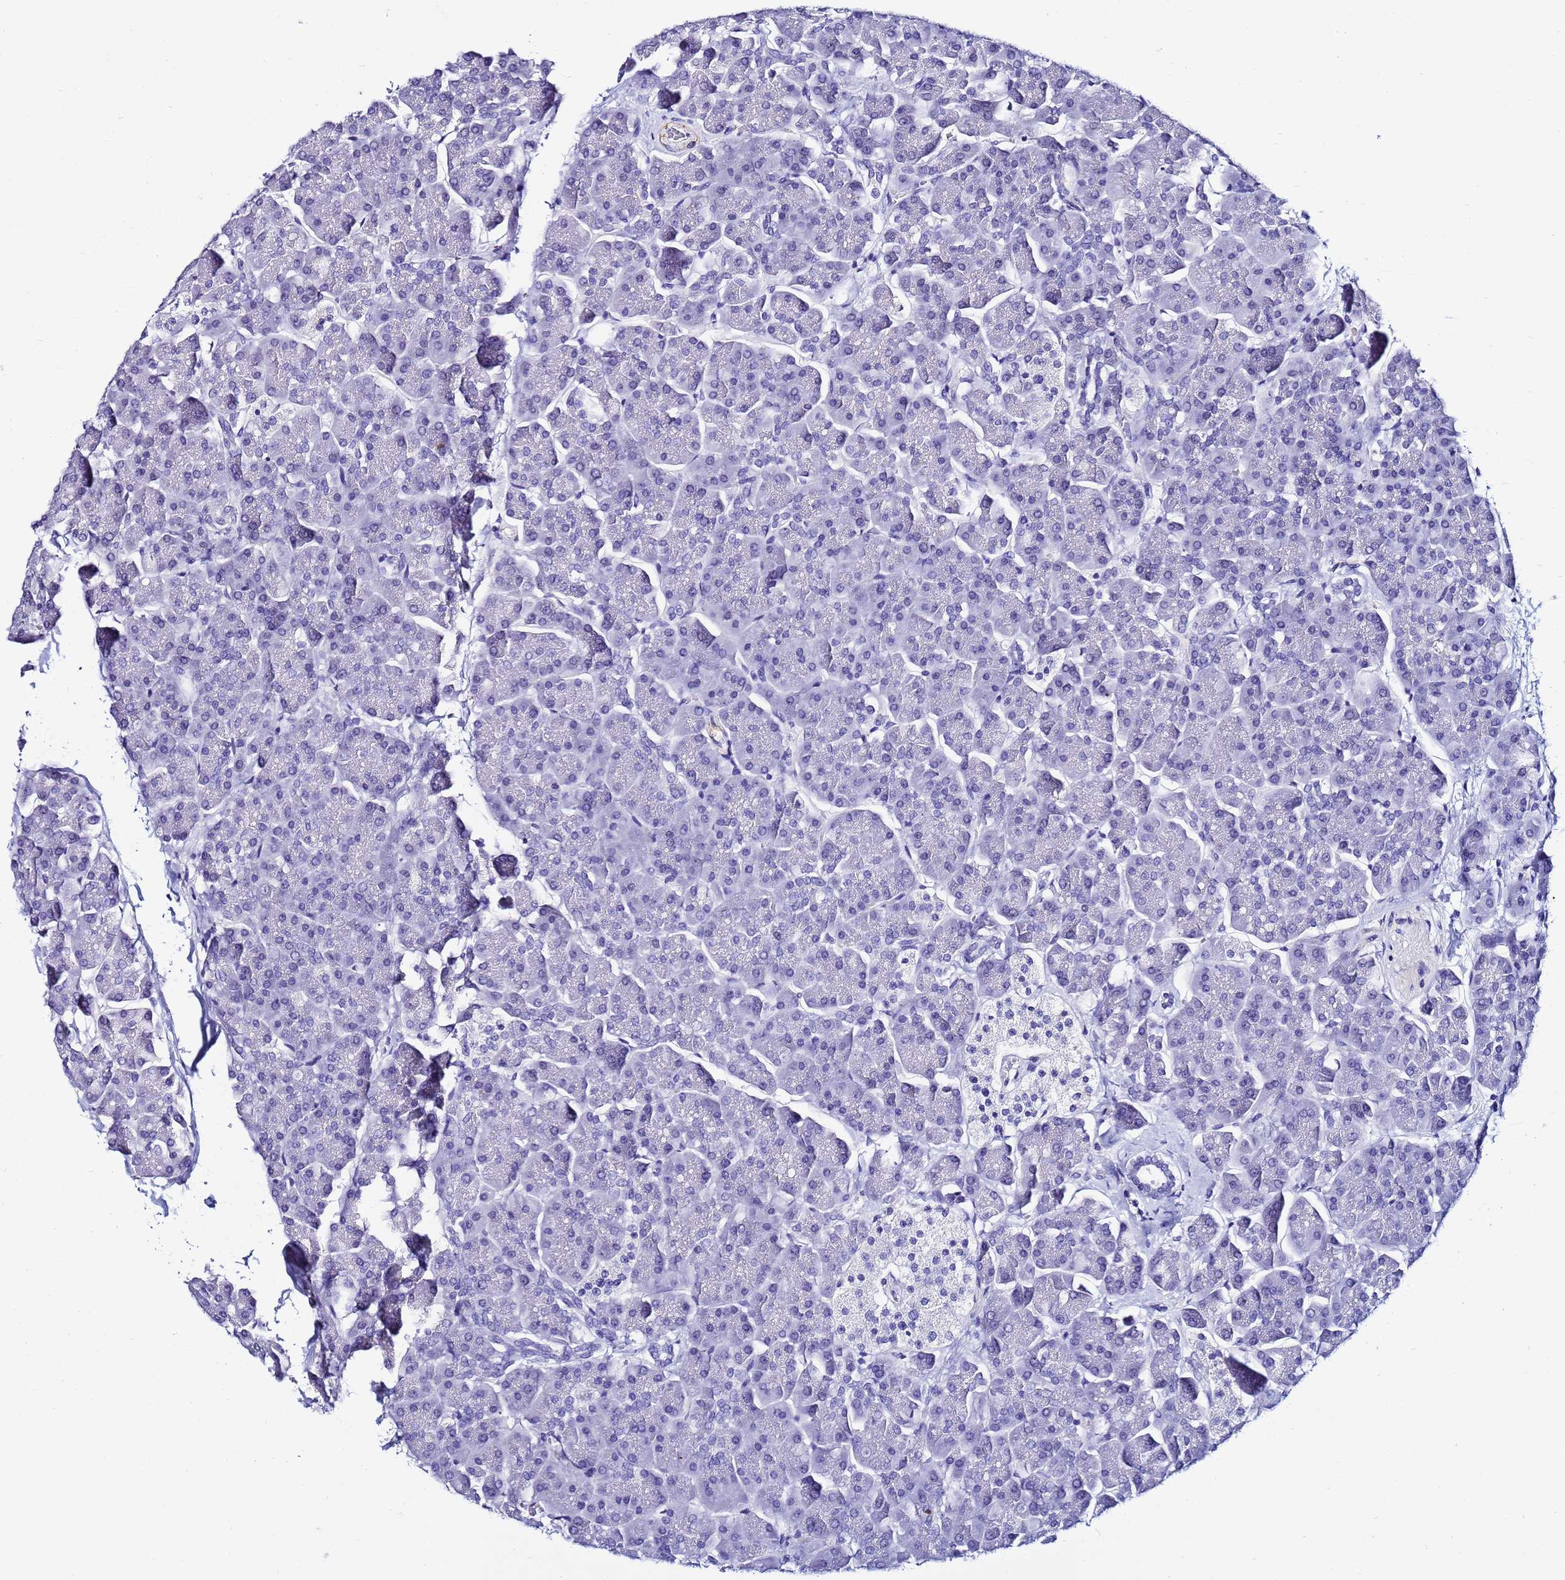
{"staining": {"intensity": "negative", "quantity": "none", "location": "none"}, "tissue": "pancreas", "cell_type": "Exocrine glandular cells", "image_type": "normal", "snomed": [{"axis": "morphology", "description": "Normal tissue, NOS"}, {"axis": "topography", "description": "Pancreas"}, {"axis": "topography", "description": "Peripheral nerve tissue"}], "caption": "Immunohistochemistry (IHC) histopathology image of benign pancreas stained for a protein (brown), which displays no staining in exocrine glandular cells.", "gene": "DEFB104A", "patient": {"sex": "male", "age": 54}}